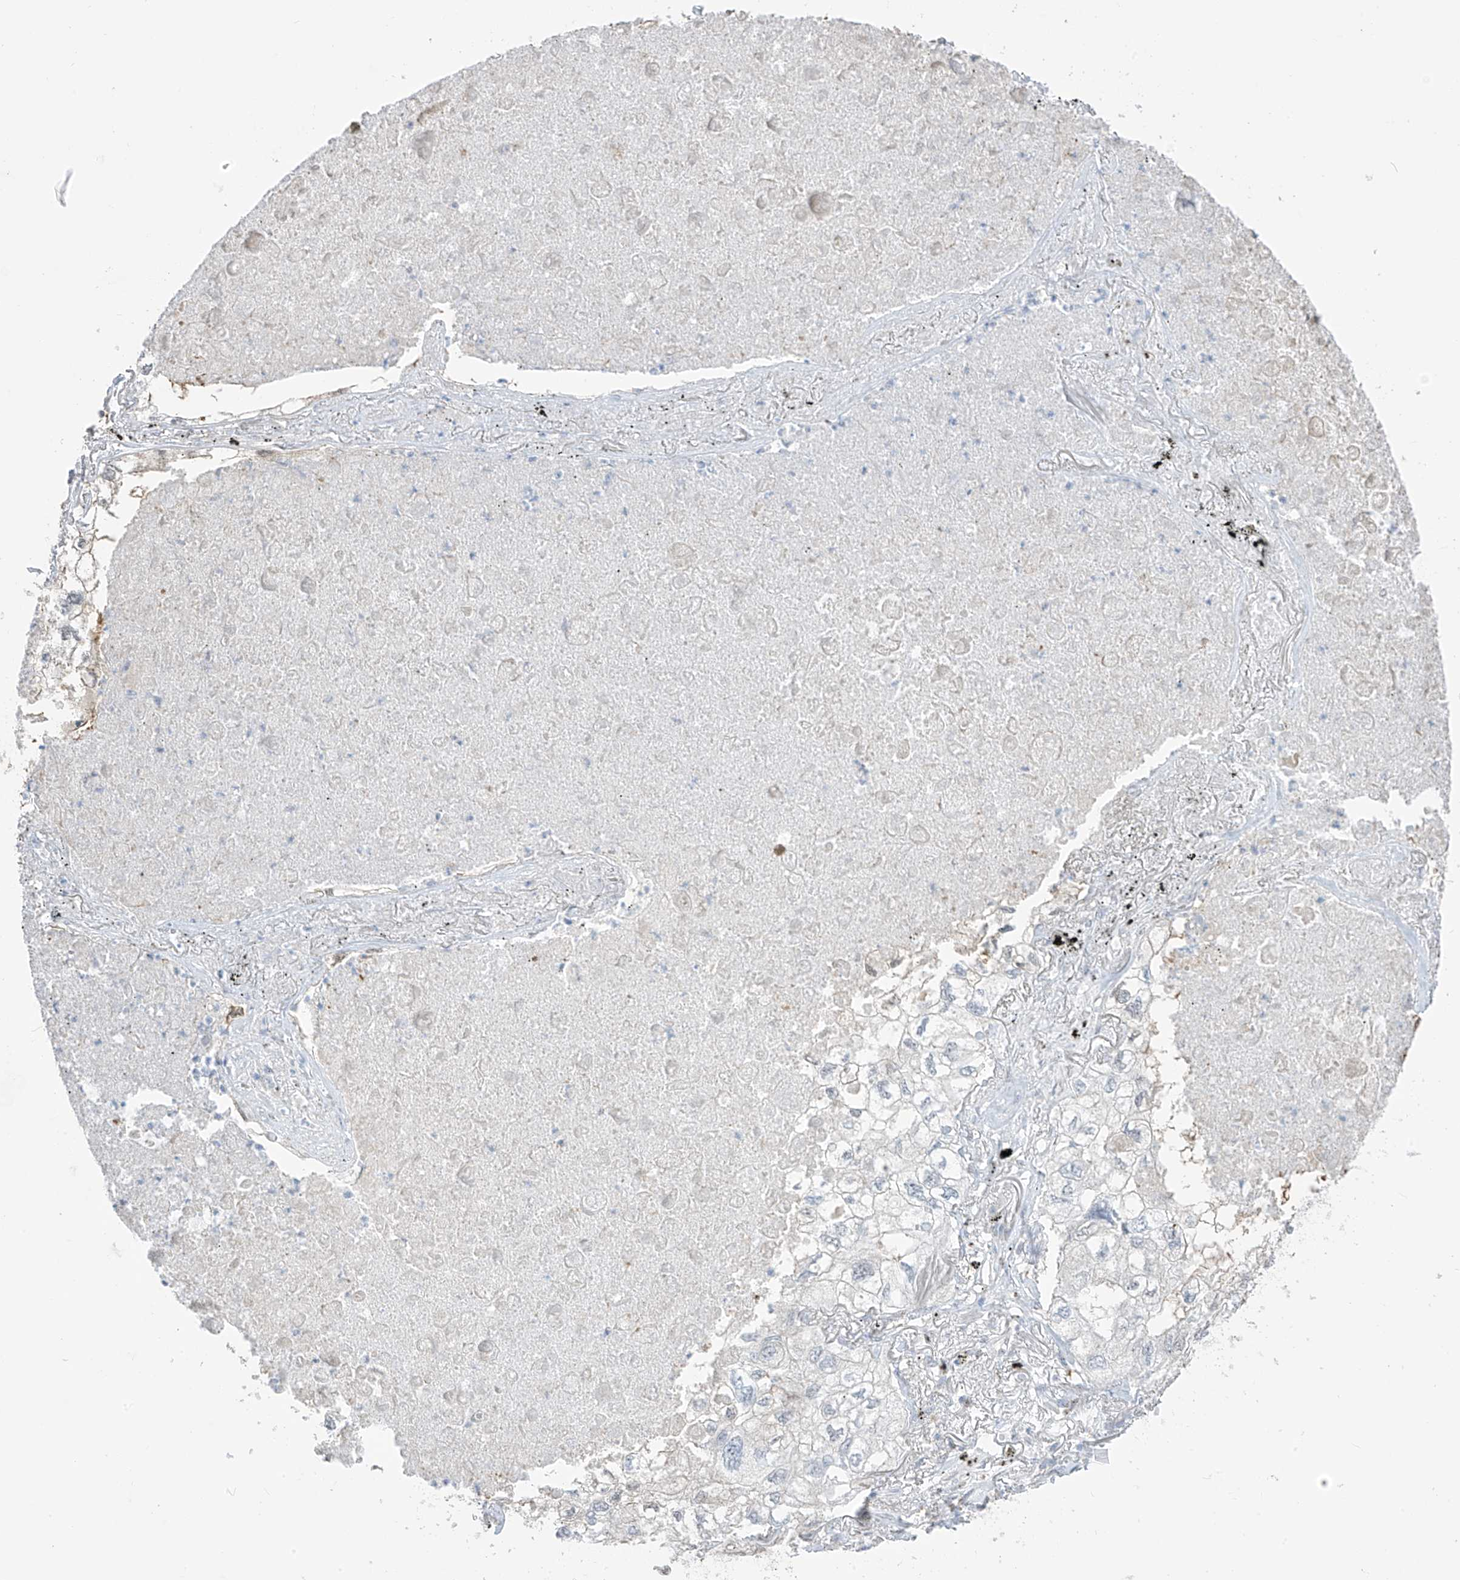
{"staining": {"intensity": "negative", "quantity": "none", "location": "none"}, "tissue": "lung cancer", "cell_type": "Tumor cells", "image_type": "cancer", "snomed": [{"axis": "morphology", "description": "Adenocarcinoma, NOS"}, {"axis": "topography", "description": "Lung"}], "caption": "The micrograph demonstrates no staining of tumor cells in lung cancer (adenocarcinoma). The staining is performed using DAB (3,3'-diaminobenzidine) brown chromogen with nuclei counter-stained in using hematoxylin.", "gene": "ASPRV1", "patient": {"sex": "male", "age": 65}}